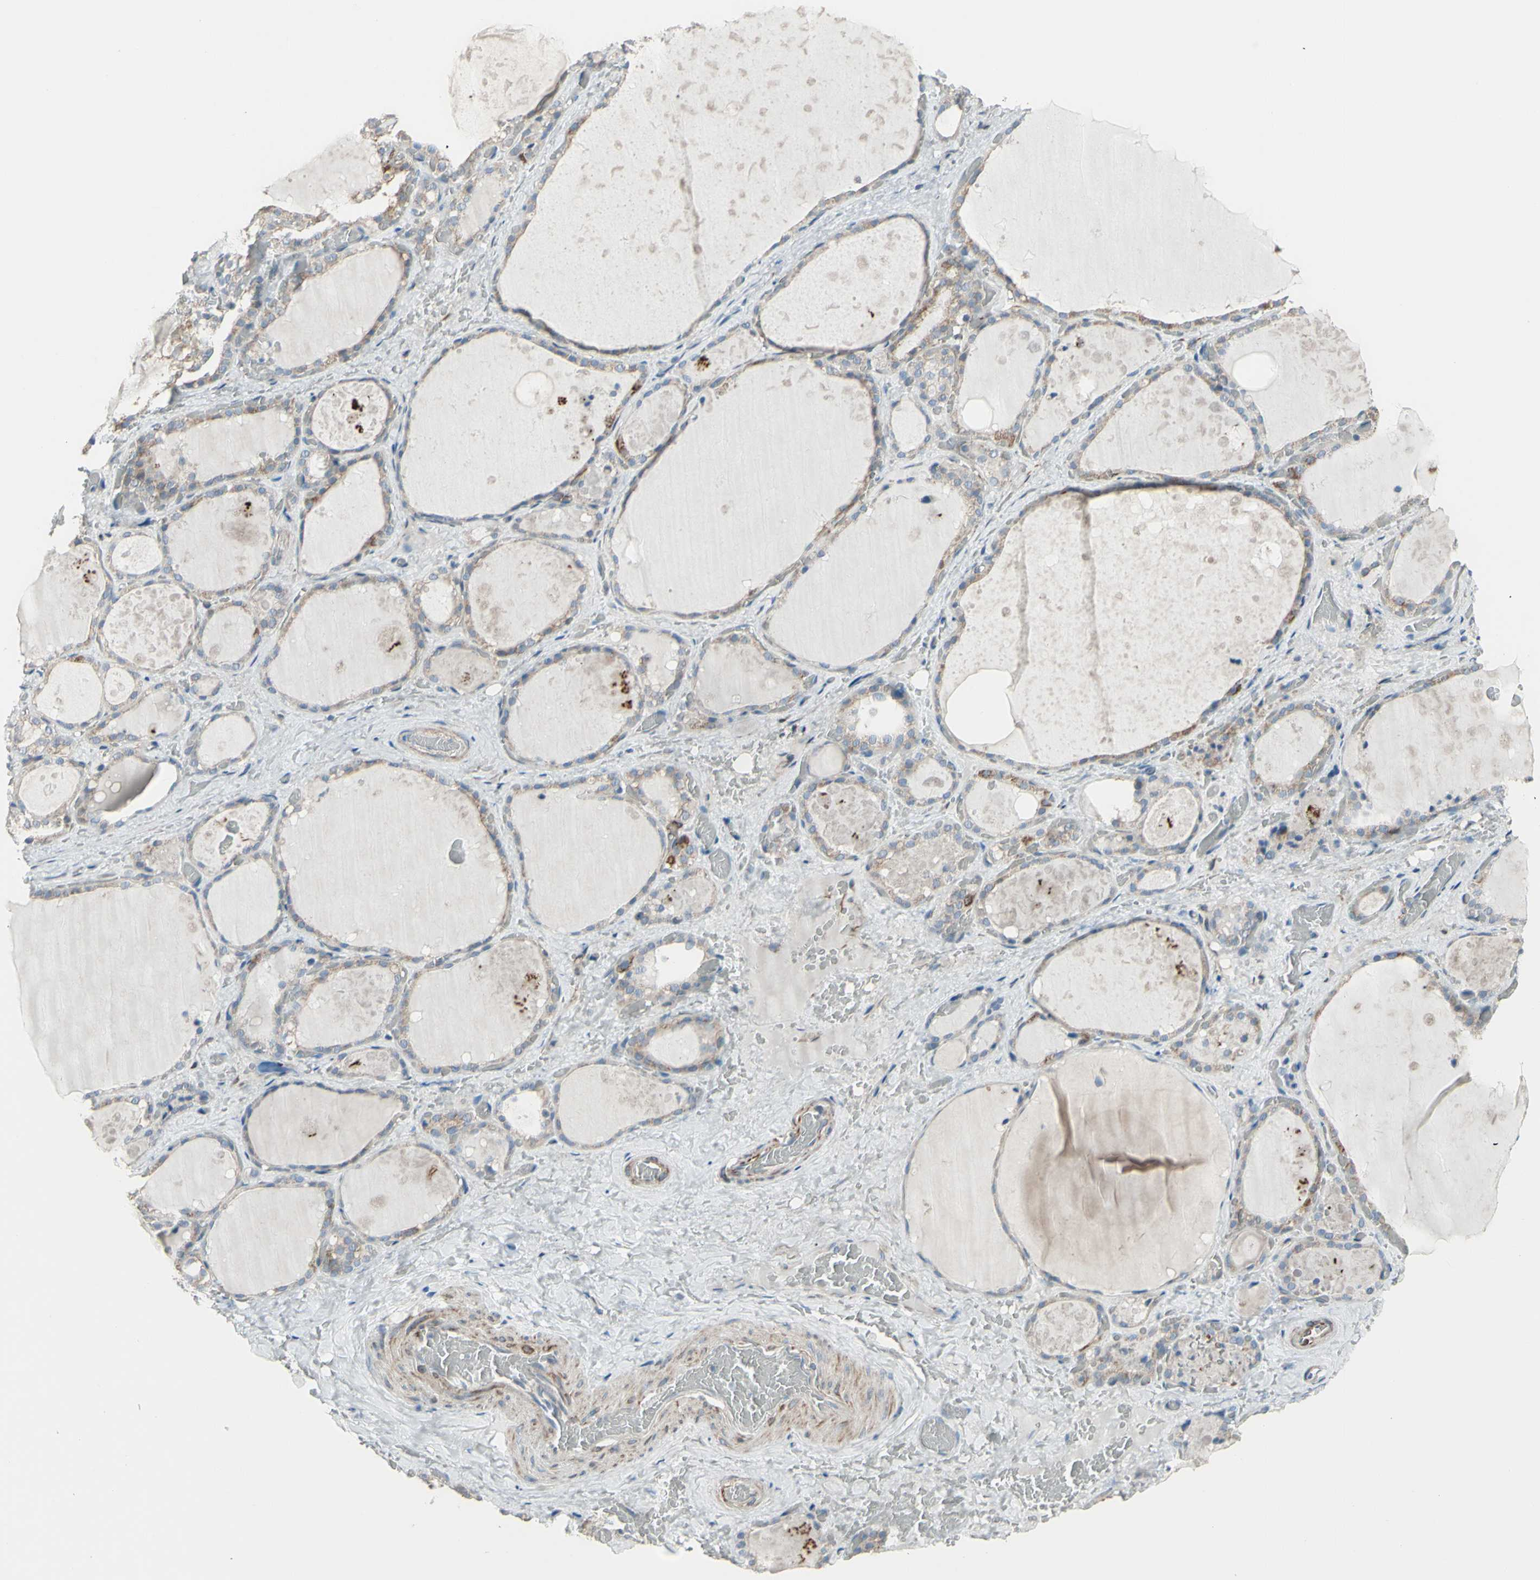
{"staining": {"intensity": "weak", "quantity": "25%-75%", "location": "cytoplasmic/membranous"}, "tissue": "thyroid gland", "cell_type": "Glandular cells", "image_type": "normal", "snomed": [{"axis": "morphology", "description": "Normal tissue, NOS"}, {"axis": "topography", "description": "Thyroid gland"}], "caption": "Glandular cells reveal low levels of weak cytoplasmic/membranous positivity in about 25%-75% of cells in benign human thyroid gland.", "gene": "FAM171B", "patient": {"sex": "male", "age": 61}}